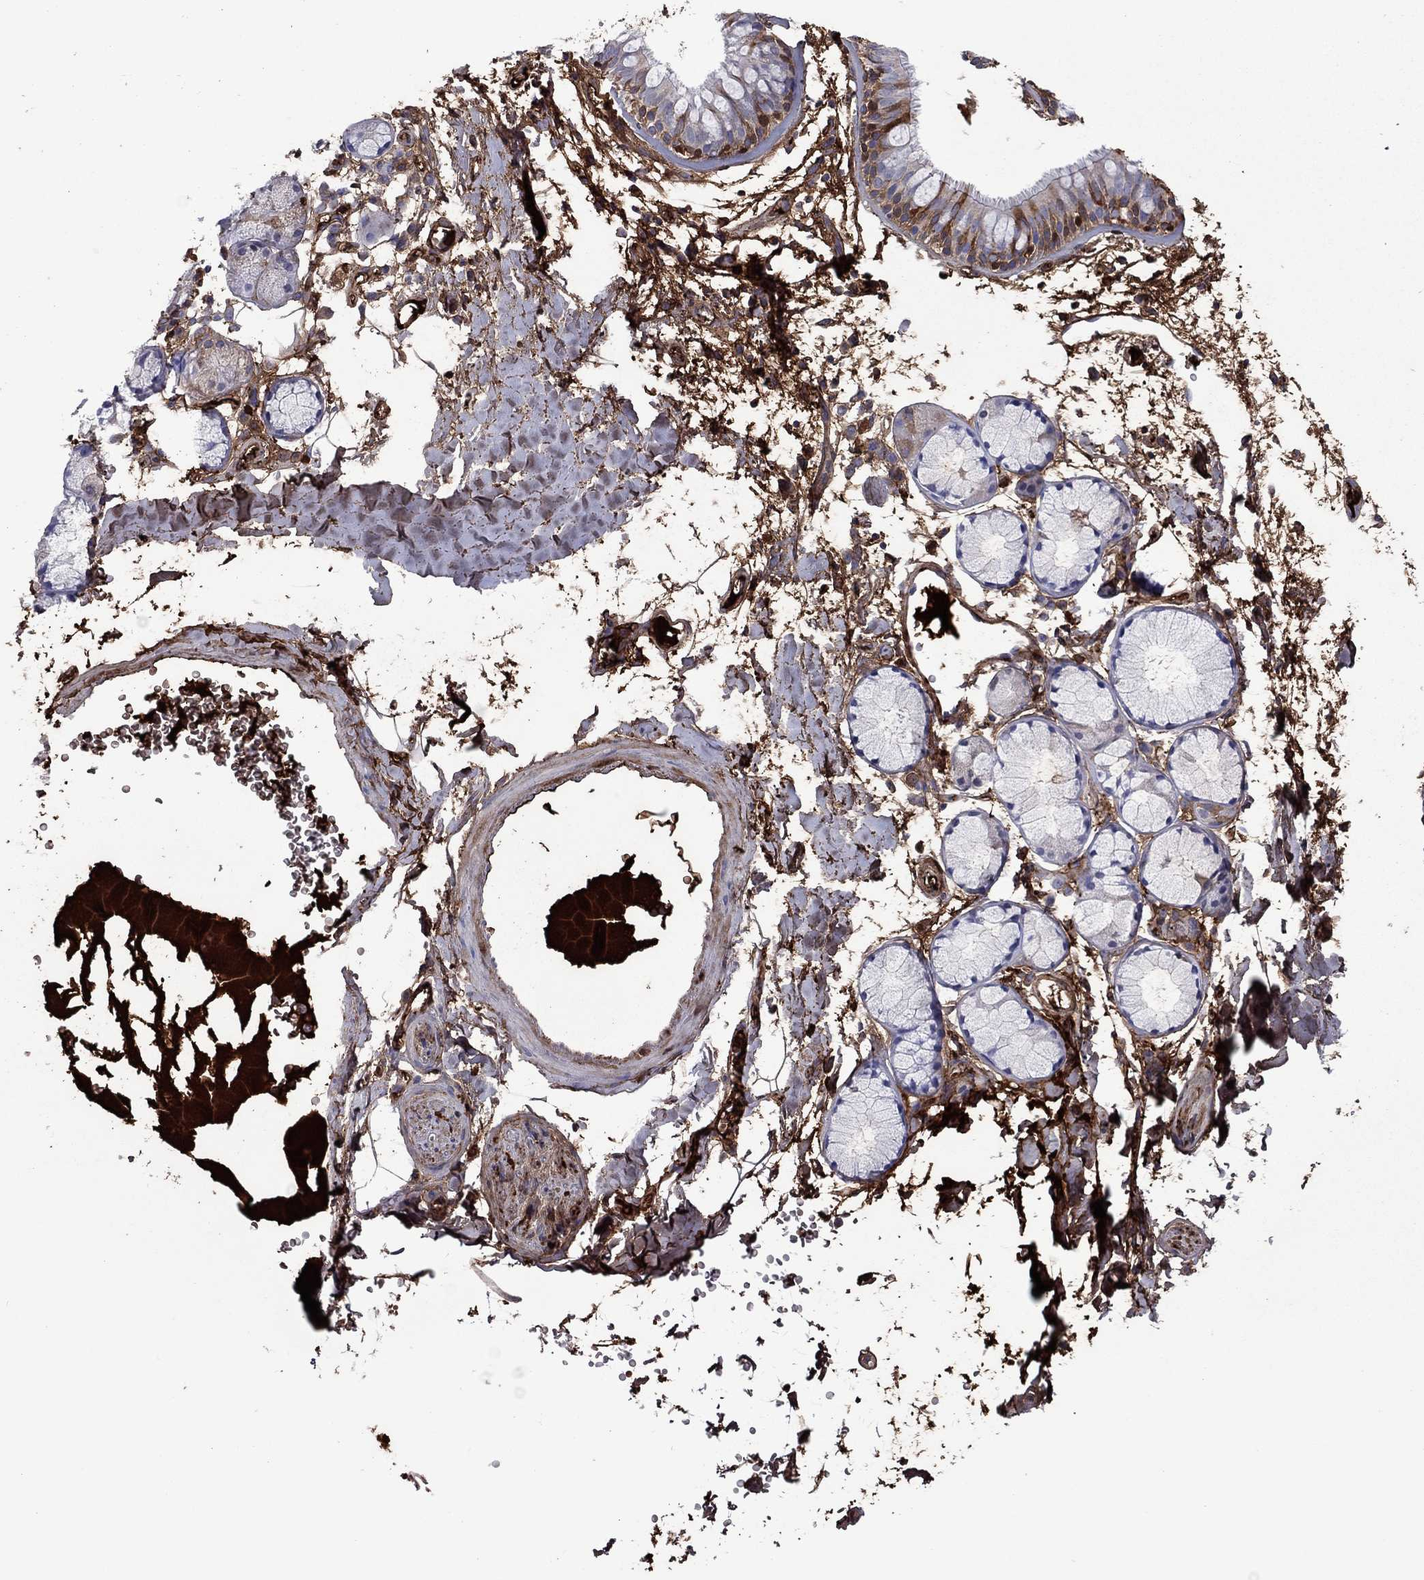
{"staining": {"intensity": "moderate", "quantity": "<25%", "location": "cytoplasmic/membranous"}, "tissue": "bronchus", "cell_type": "Respiratory epithelial cells", "image_type": "normal", "snomed": [{"axis": "morphology", "description": "Normal tissue, NOS"}, {"axis": "morphology", "description": "Squamous cell carcinoma, NOS"}, {"axis": "topography", "description": "Cartilage tissue"}, {"axis": "topography", "description": "Bronchus"}], "caption": "Protein staining reveals moderate cytoplasmic/membranous positivity in approximately <25% of respiratory epithelial cells in unremarkable bronchus.", "gene": "HPX", "patient": {"sex": "male", "age": 72}}